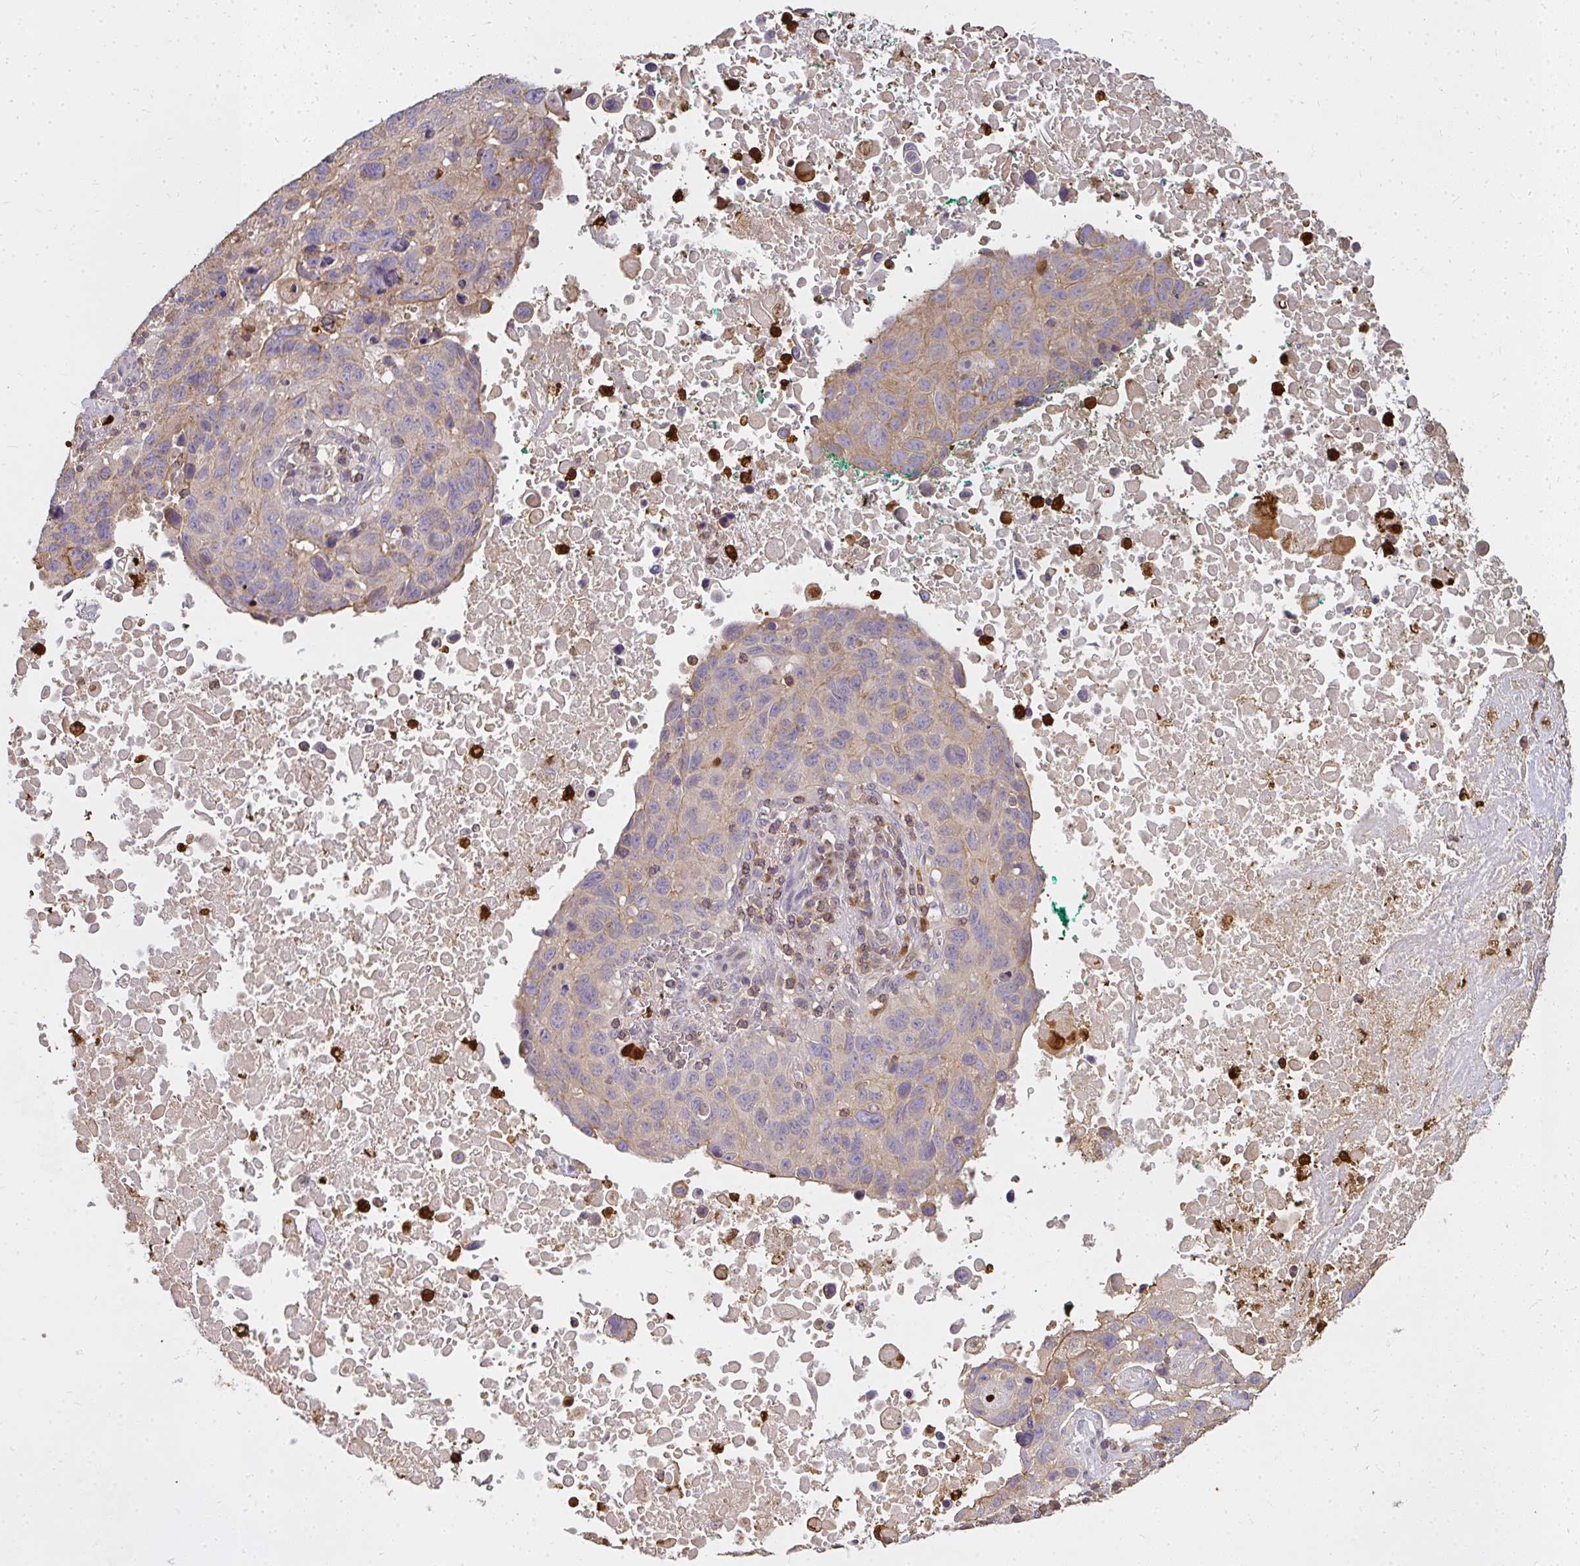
{"staining": {"intensity": "weak", "quantity": "<25%", "location": "cytoplasmic/membranous"}, "tissue": "lung cancer", "cell_type": "Tumor cells", "image_type": "cancer", "snomed": [{"axis": "morphology", "description": "Squamous cell carcinoma, NOS"}, {"axis": "topography", "description": "Lung"}], "caption": "This is an IHC photomicrograph of lung cancer (squamous cell carcinoma). There is no expression in tumor cells.", "gene": "CNTRL", "patient": {"sex": "male", "age": 66}}